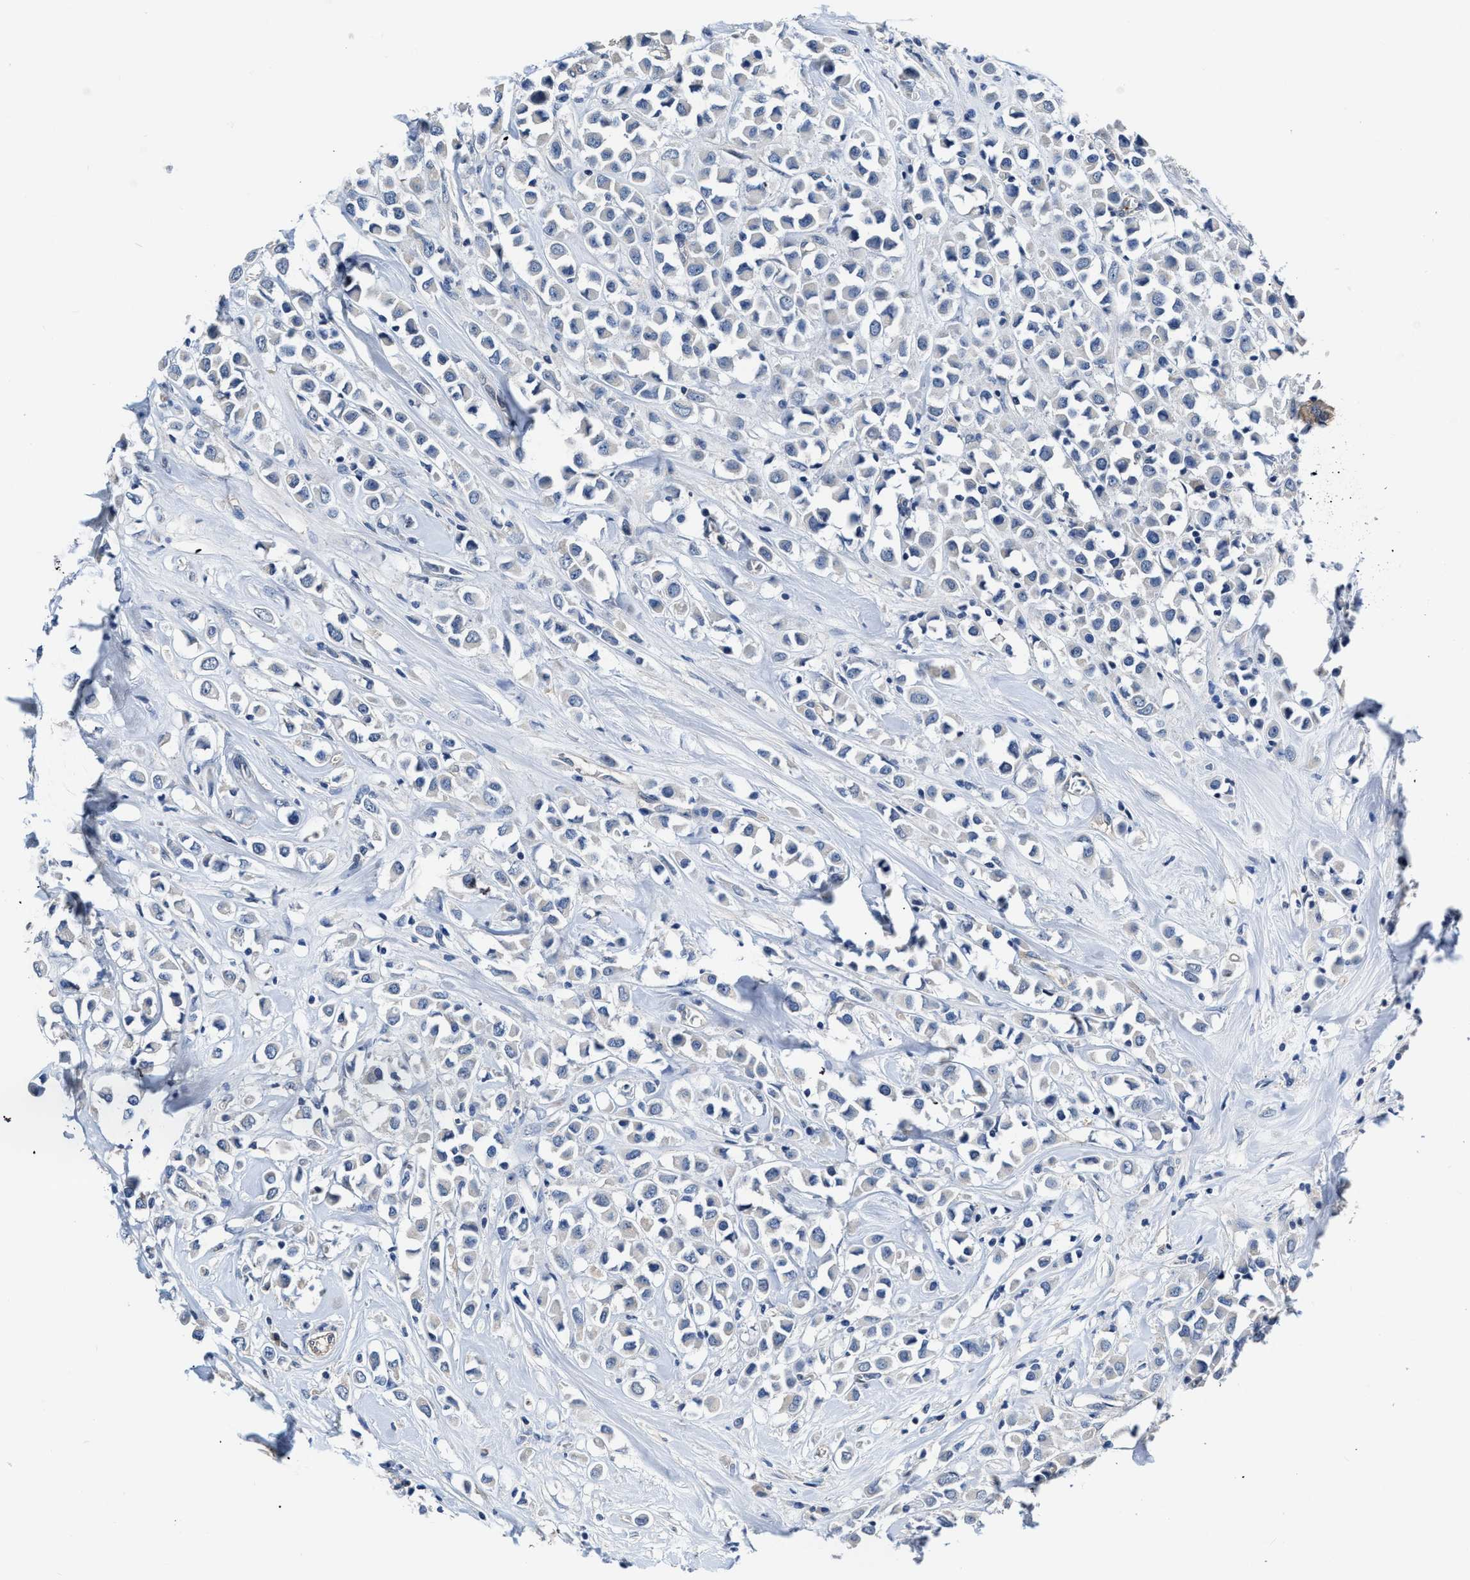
{"staining": {"intensity": "negative", "quantity": "none", "location": "none"}, "tissue": "breast cancer", "cell_type": "Tumor cells", "image_type": "cancer", "snomed": [{"axis": "morphology", "description": "Duct carcinoma"}, {"axis": "topography", "description": "Breast"}], "caption": "A high-resolution micrograph shows immunohistochemistry (IHC) staining of invasive ductal carcinoma (breast), which displays no significant staining in tumor cells. (Stains: DAB IHC with hematoxylin counter stain, Microscopy: brightfield microscopy at high magnification).", "gene": "C22orf42", "patient": {"sex": "female", "age": 61}}